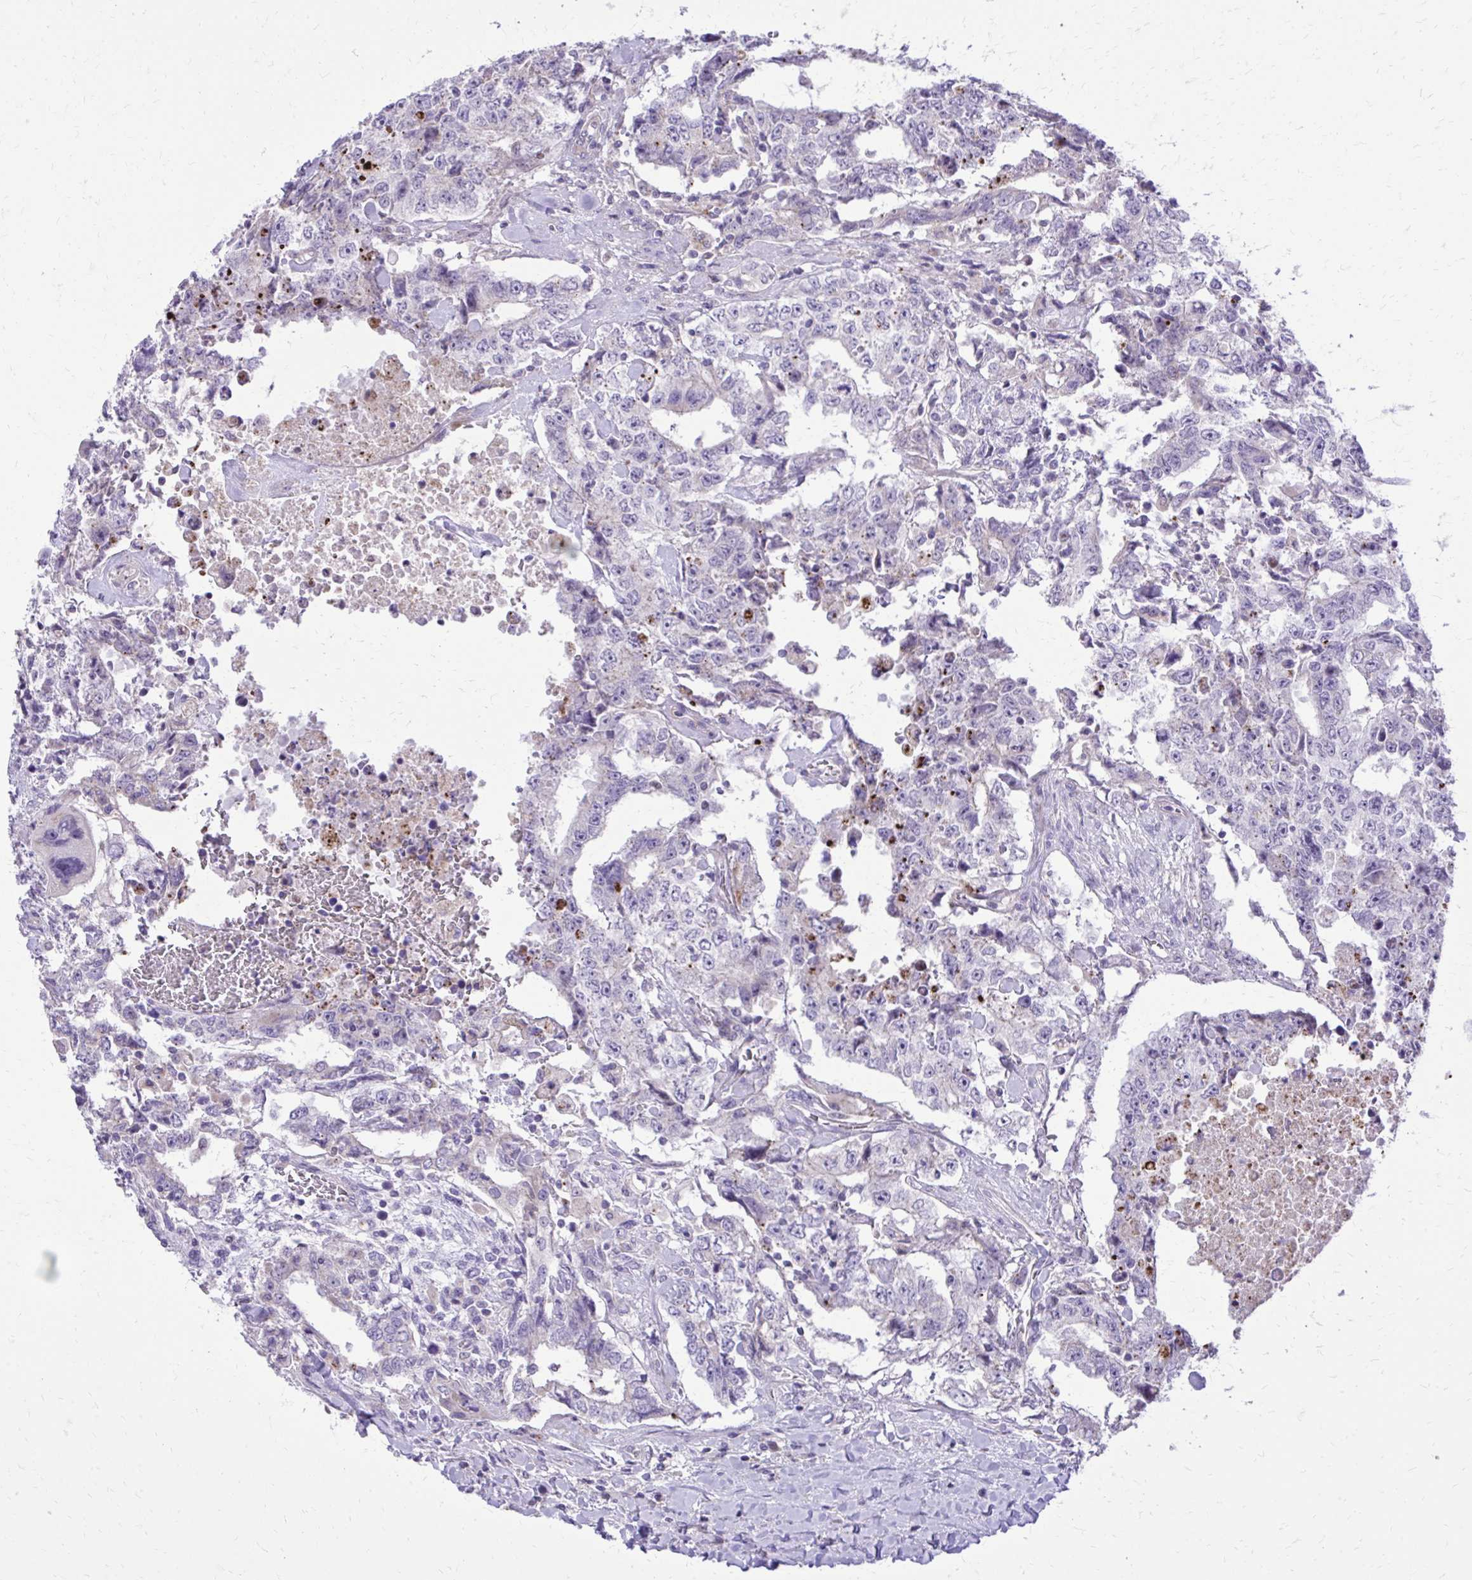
{"staining": {"intensity": "negative", "quantity": "none", "location": "none"}, "tissue": "testis cancer", "cell_type": "Tumor cells", "image_type": "cancer", "snomed": [{"axis": "morphology", "description": "Carcinoma, Embryonal, NOS"}, {"axis": "topography", "description": "Testis"}], "caption": "Tumor cells are negative for brown protein staining in testis cancer.", "gene": "ABCC3", "patient": {"sex": "male", "age": 24}}